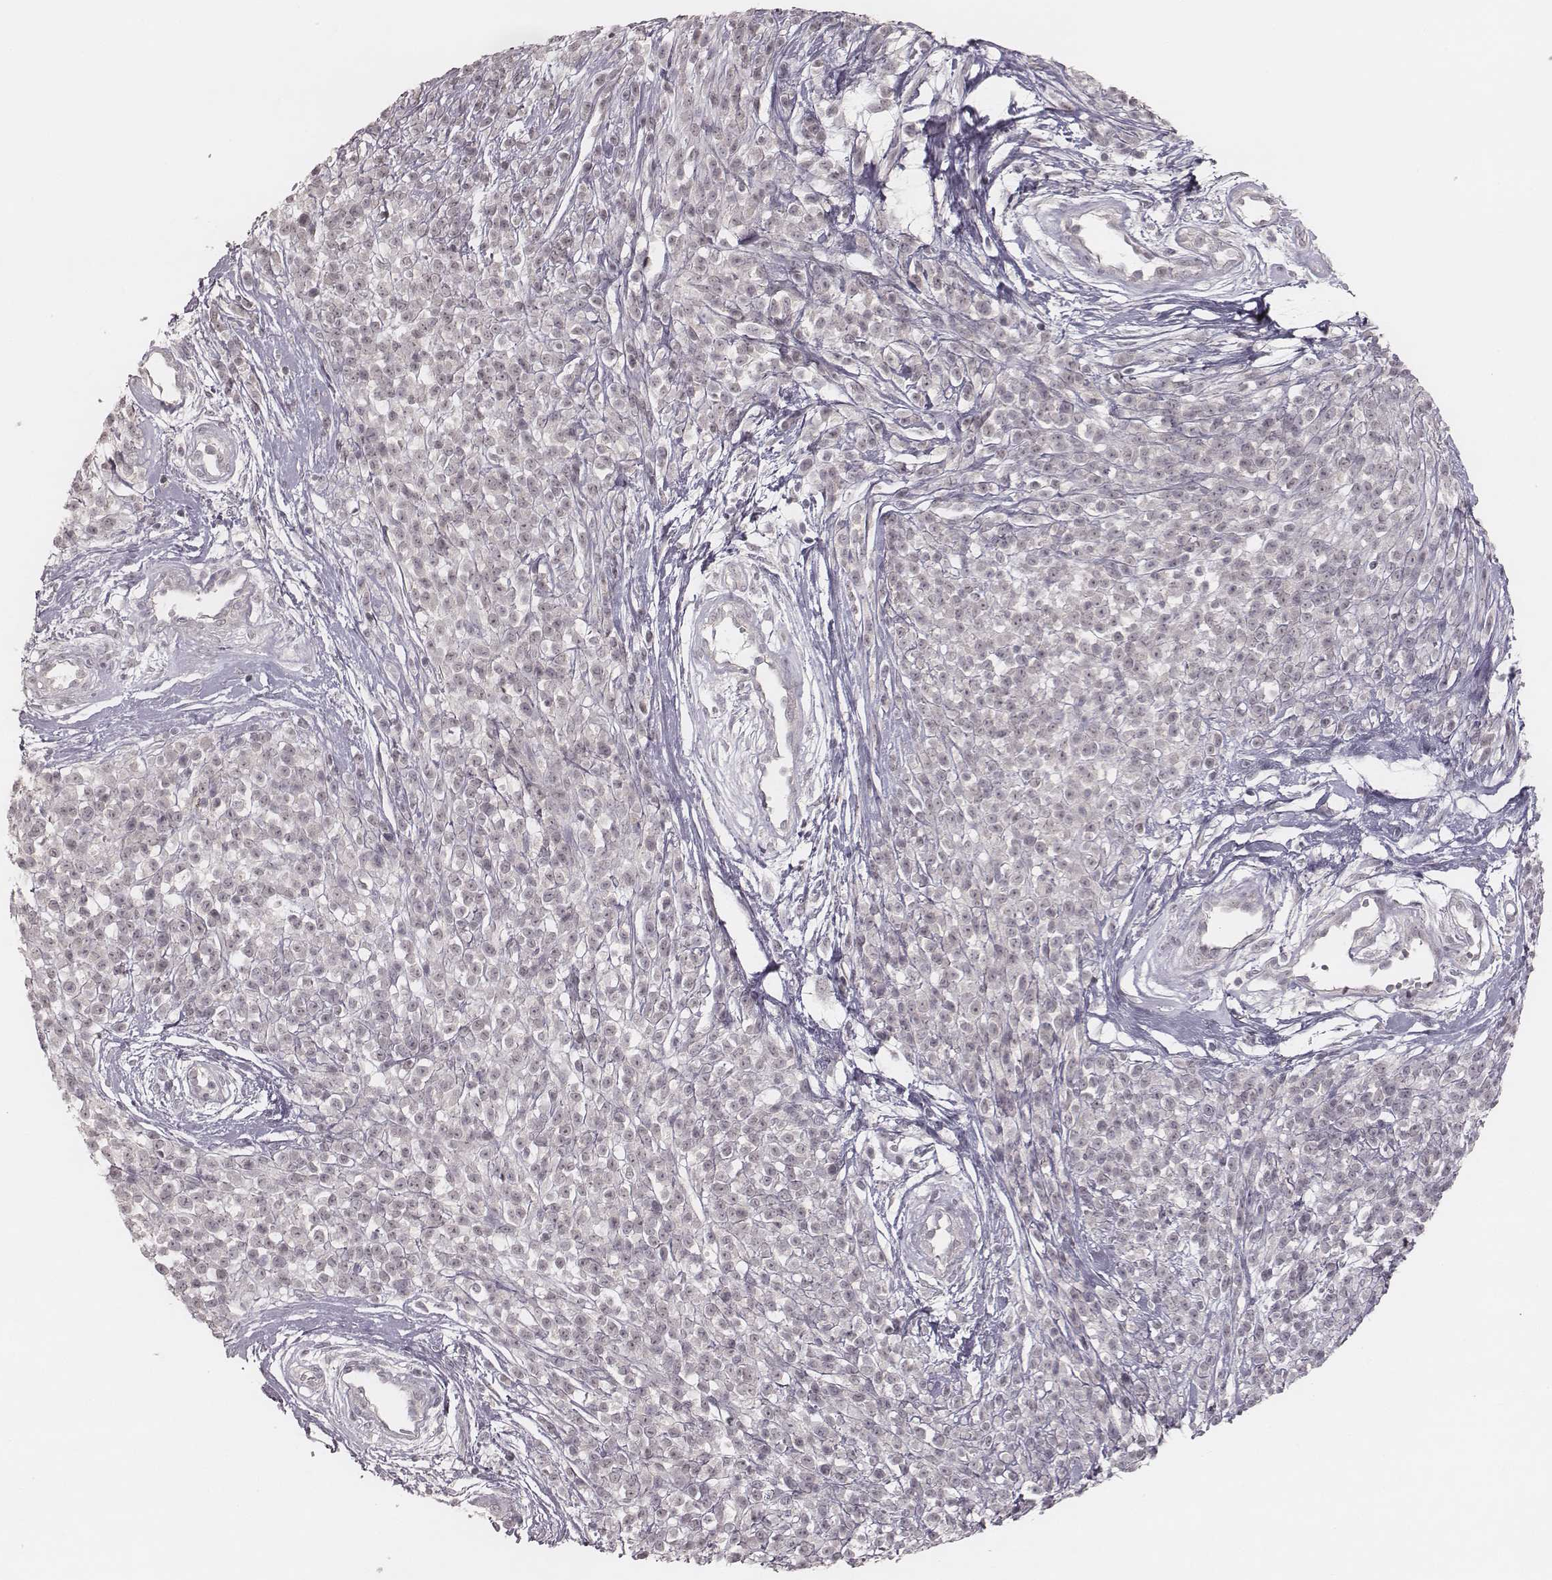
{"staining": {"intensity": "negative", "quantity": "none", "location": "none"}, "tissue": "melanoma", "cell_type": "Tumor cells", "image_type": "cancer", "snomed": [{"axis": "morphology", "description": "Malignant melanoma, NOS"}, {"axis": "topography", "description": "Skin"}, {"axis": "topography", "description": "Skin of trunk"}], "caption": "Immunohistochemistry (IHC) histopathology image of neoplastic tissue: melanoma stained with DAB (3,3'-diaminobenzidine) reveals no significant protein positivity in tumor cells. (Stains: DAB (3,3'-diaminobenzidine) immunohistochemistry with hematoxylin counter stain, Microscopy: brightfield microscopy at high magnification).", "gene": "ACACB", "patient": {"sex": "male", "age": 74}}